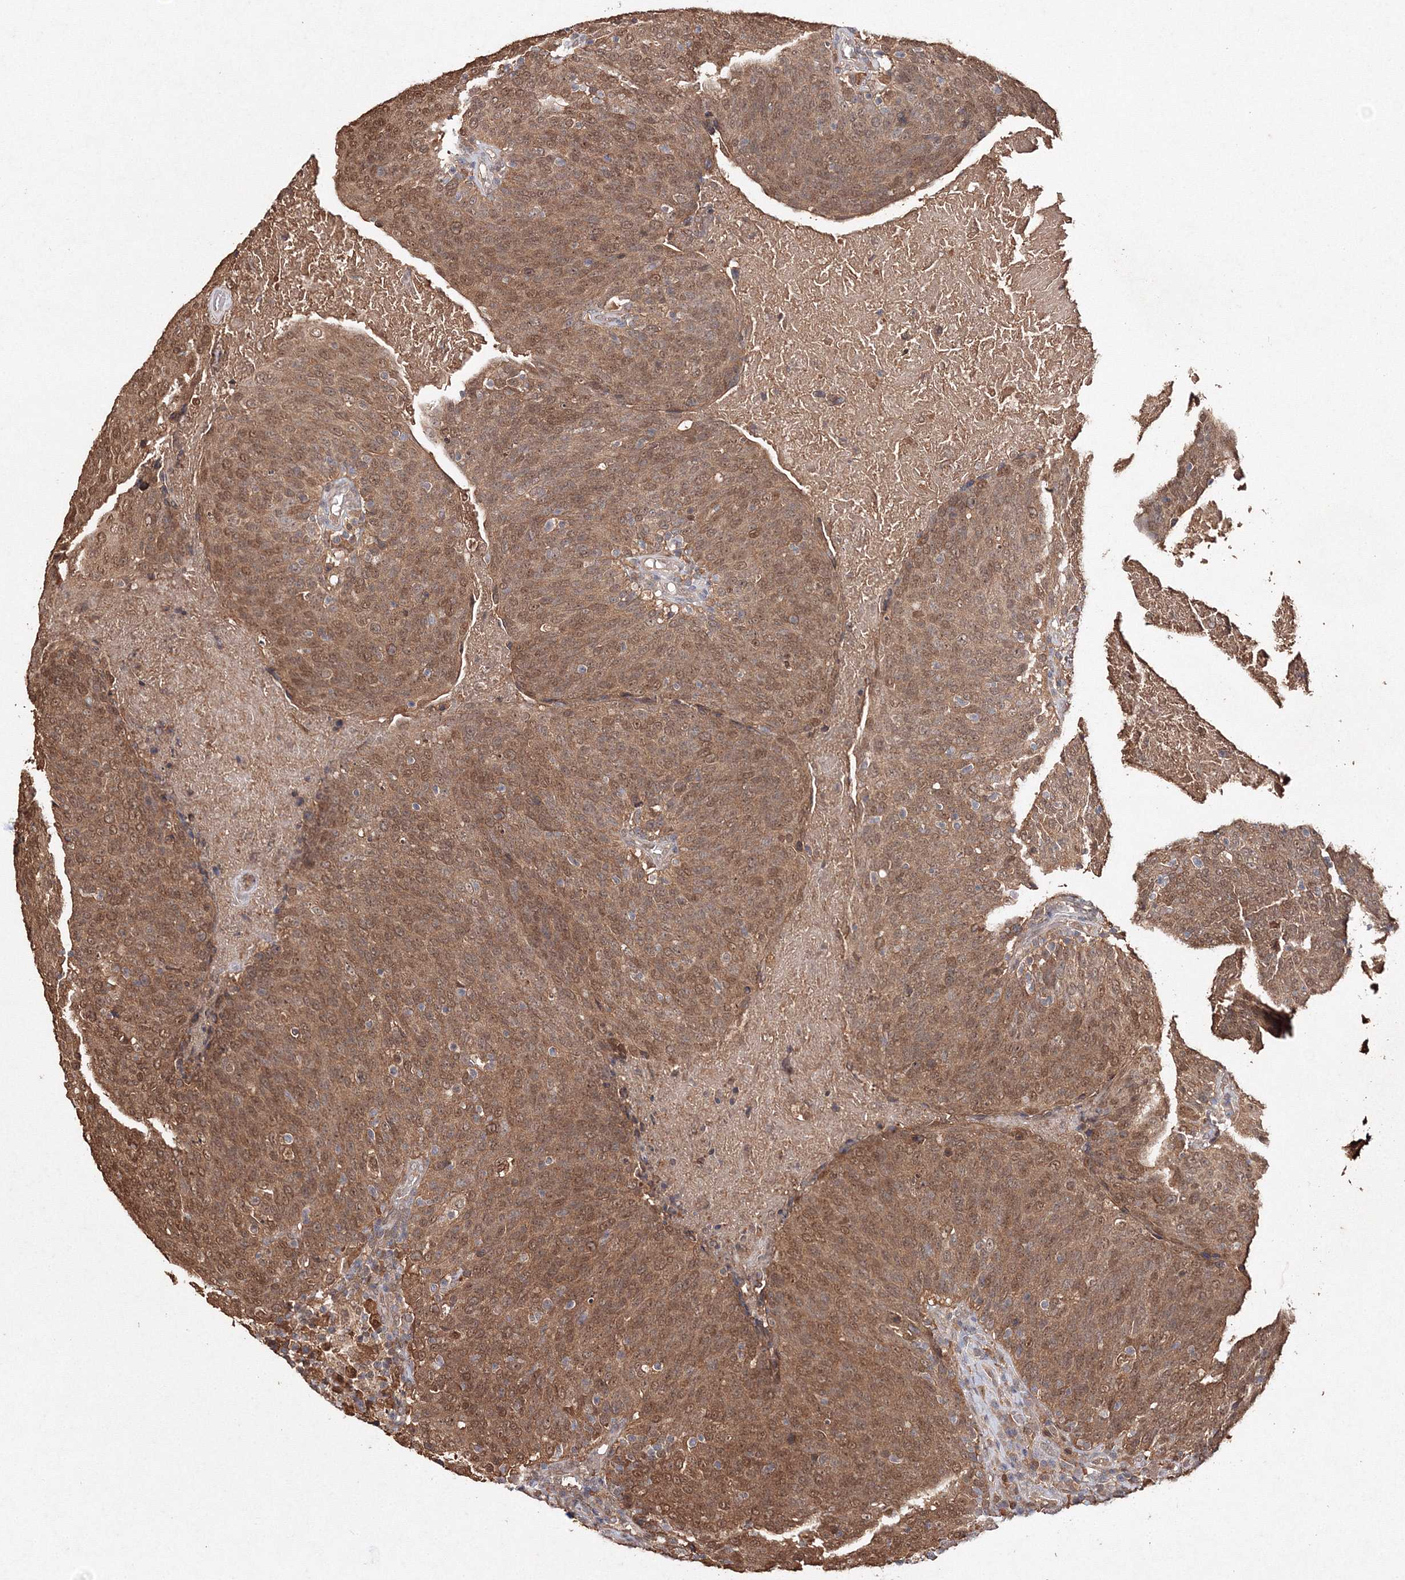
{"staining": {"intensity": "moderate", "quantity": ">75%", "location": "cytoplasmic/membranous,nuclear"}, "tissue": "head and neck cancer", "cell_type": "Tumor cells", "image_type": "cancer", "snomed": [{"axis": "morphology", "description": "Squamous cell carcinoma, NOS"}, {"axis": "morphology", "description": "Squamous cell carcinoma, metastatic, NOS"}, {"axis": "topography", "description": "Lymph node"}, {"axis": "topography", "description": "Head-Neck"}], "caption": "Head and neck cancer (squamous cell carcinoma) stained with a protein marker displays moderate staining in tumor cells.", "gene": "S100A11", "patient": {"sex": "male", "age": 62}}